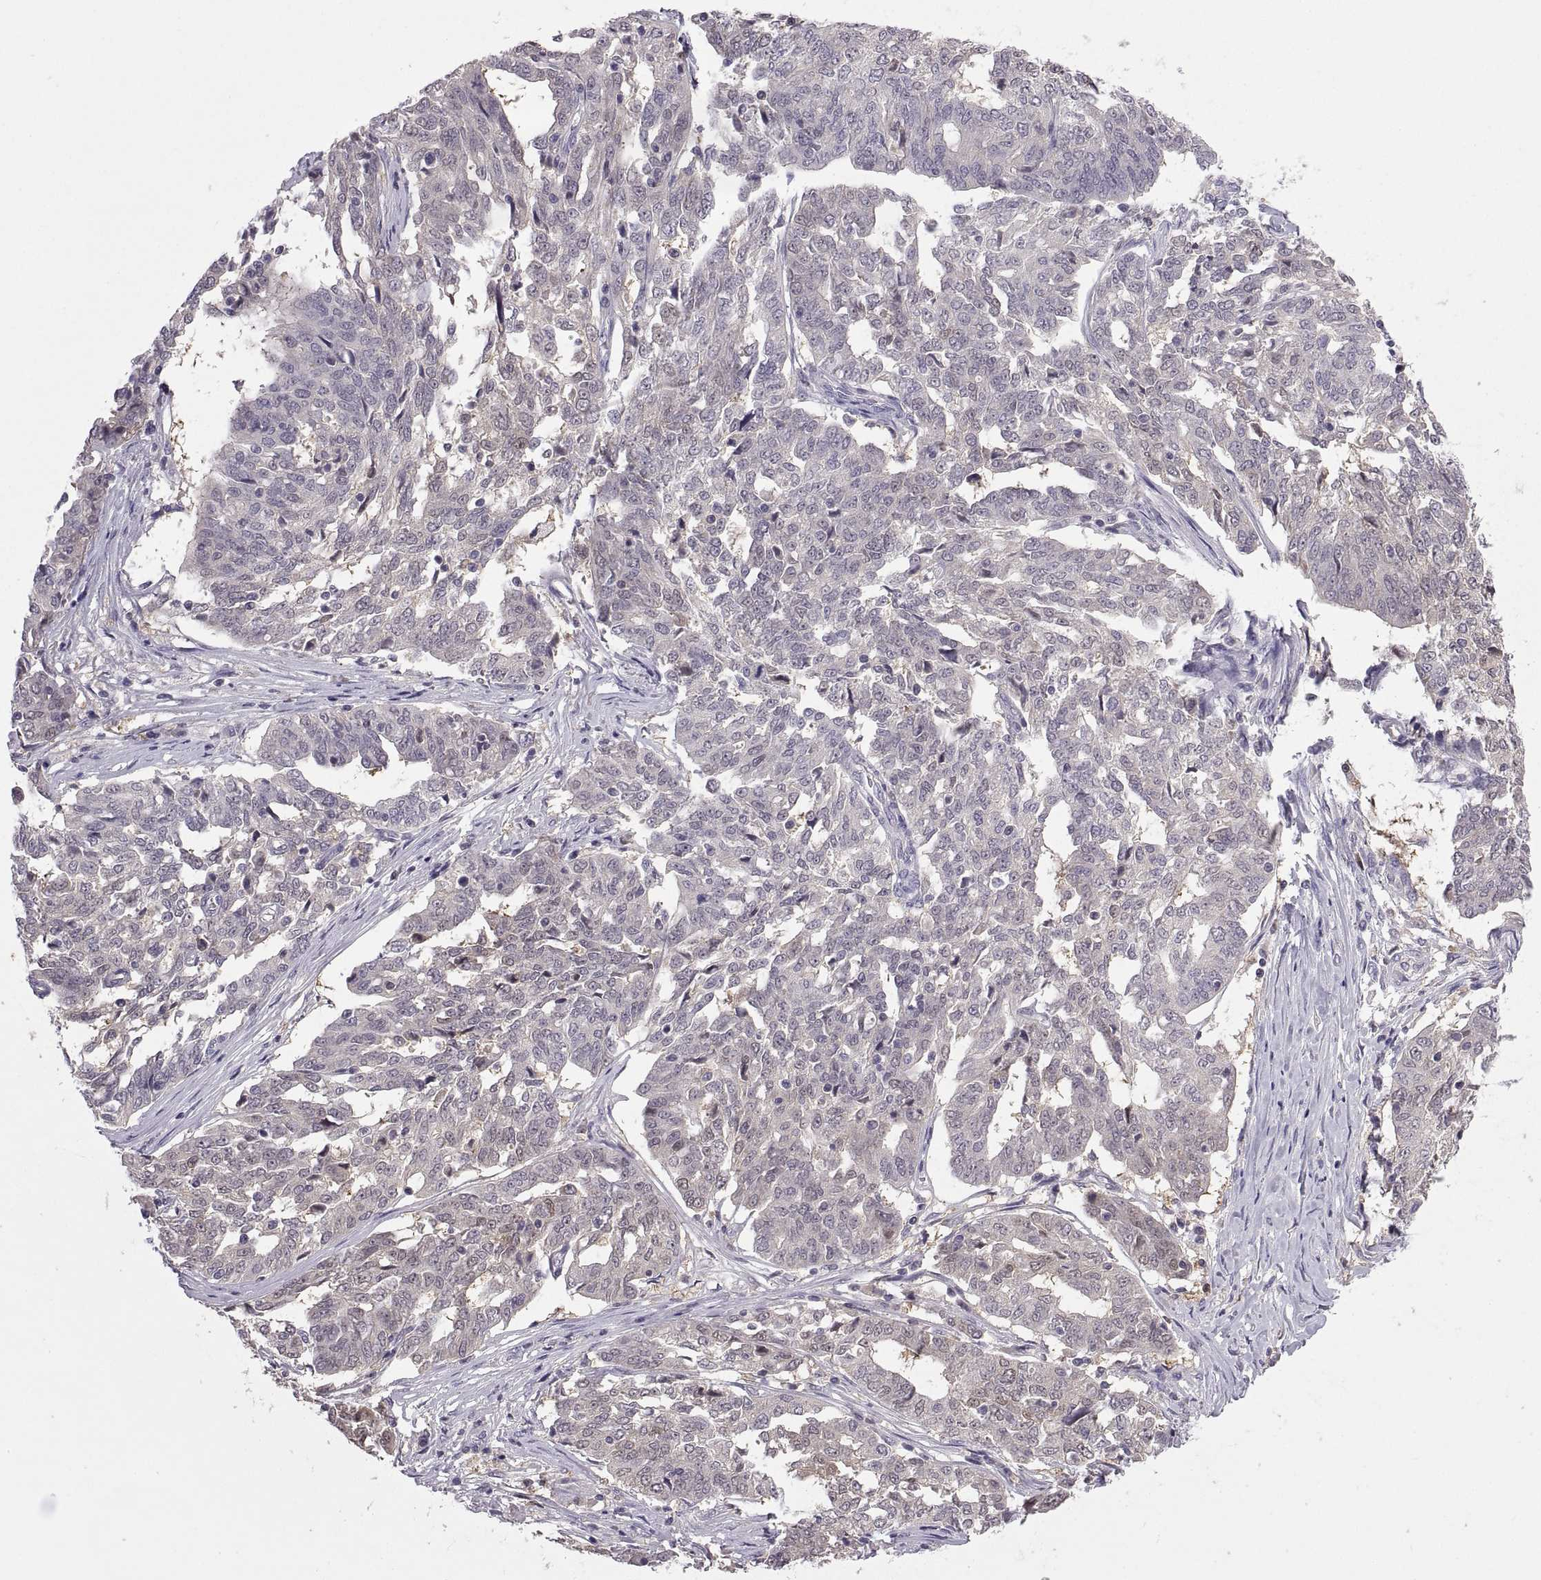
{"staining": {"intensity": "negative", "quantity": "none", "location": "none"}, "tissue": "ovarian cancer", "cell_type": "Tumor cells", "image_type": "cancer", "snomed": [{"axis": "morphology", "description": "Cystadenocarcinoma, serous, NOS"}, {"axis": "topography", "description": "Ovary"}], "caption": "Micrograph shows no protein expression in tumor cells of serous cystadenocarcinoma (ovarian) tissue.", "gene": "FGF9", "patient": {"sex": "female", "age": 67}}